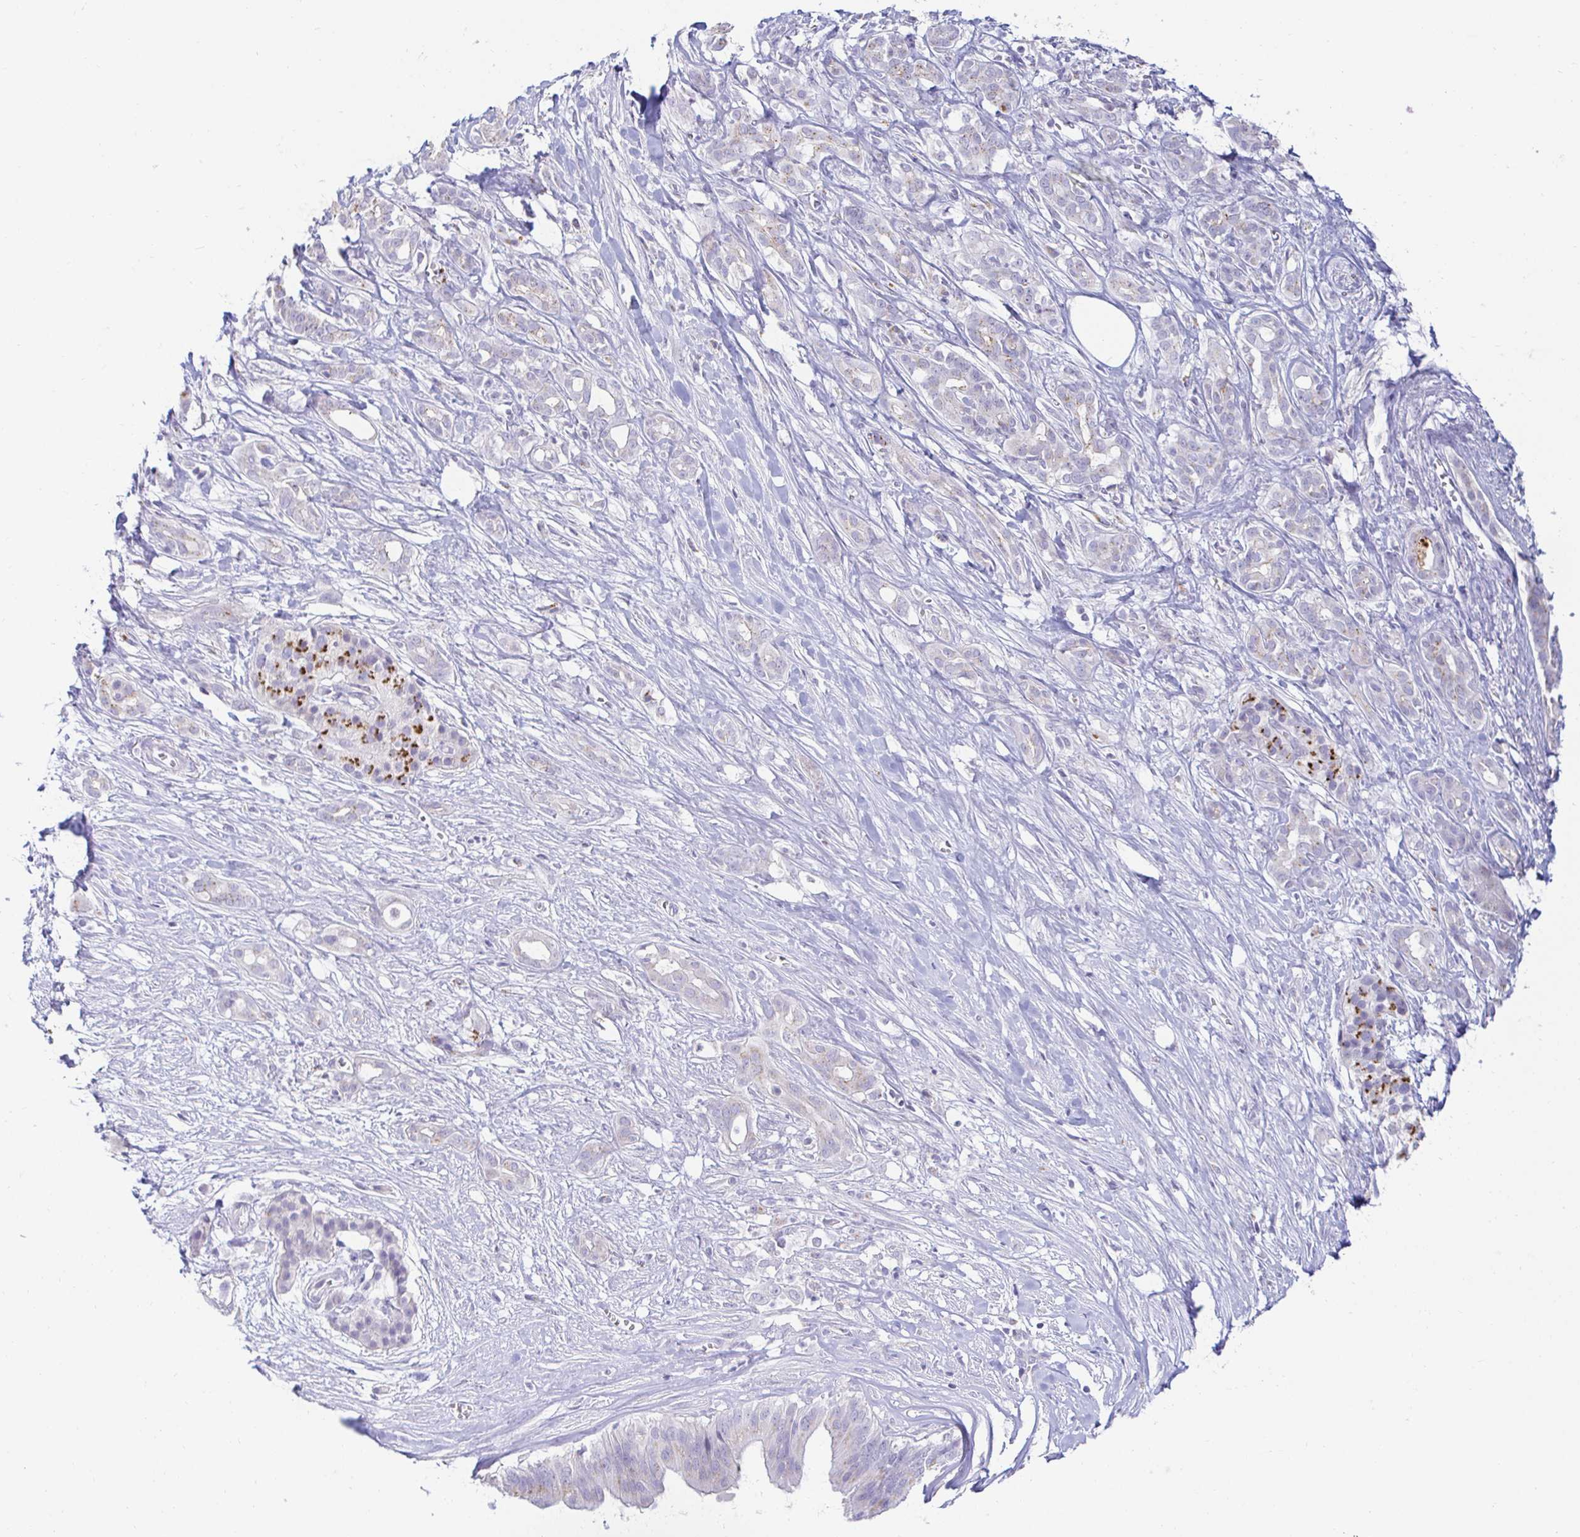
{"staining": {"intensity": "negative", "quantity": "none", "location": "none"}, "tissue": "pancreatic cancer", "cell_type": "Tumor cells", "image_type": "cancer", "snomed": [{"axis": "morphology", "description": "Adenocarcinoma, NOS"}, {"axis": "topography", "description": "Pancreas"}], "caption": "Immunohistochemistry photomicrograph of human pancreatic cancer (adenocarcinoma) stained for a protein (brown), which demonstrates no positivity in tumor cells.", "gene": "OR51D1", "patient": {"sex": "male", "age": 61}}